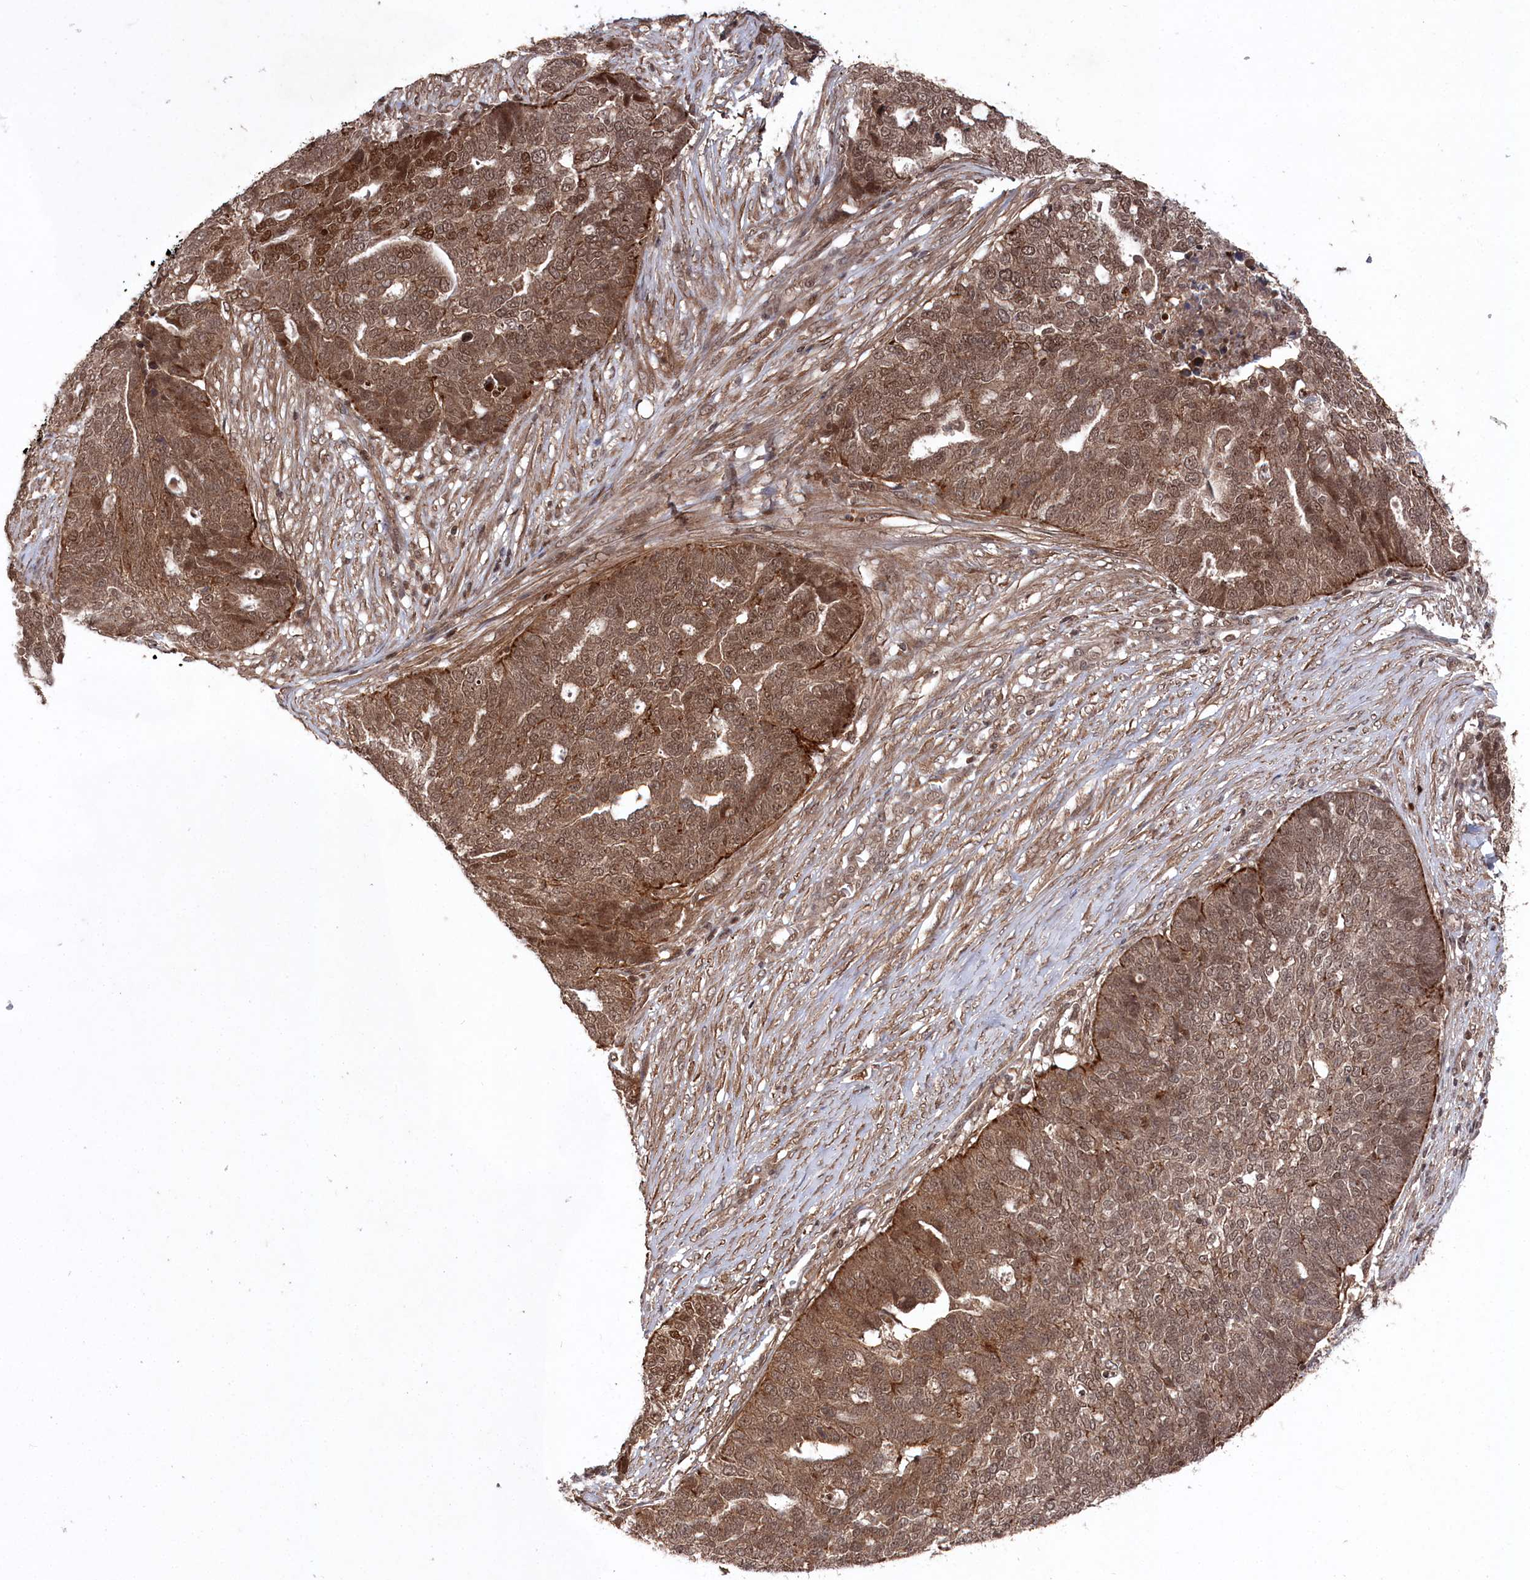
{"staining": {"intensity": "moderate", "quantity": ">75%", "location": "cytoplasmic/membranous,nuclear"}, "tissue": "ovarian cancer", "cell_type": "Tumor cells", "image_type": "cancer", "snomed": [{"axis": "morphology", "description": "Cystadenocarcinoma, serous, NOS"}, {"axis": "topography", "description": "Ovary"}], "caption": "High-magnification brightfield microscopy of ovarian serous cystadenocarcinoma stained with DAB (3,3'-diaminobenzidine) (brown) and counterstained with hematoxylin (blue). tumor cells exhibit moderate cytoplasmic/membranous and nuclear staining is present in about>75% of cells. (Stains: DAB in brown, nuclei in blue, Microscopy: brightfield microscopy at high magnification).", "gene": "BORCS7", "patient": {"sex": "female", "age": 59}}